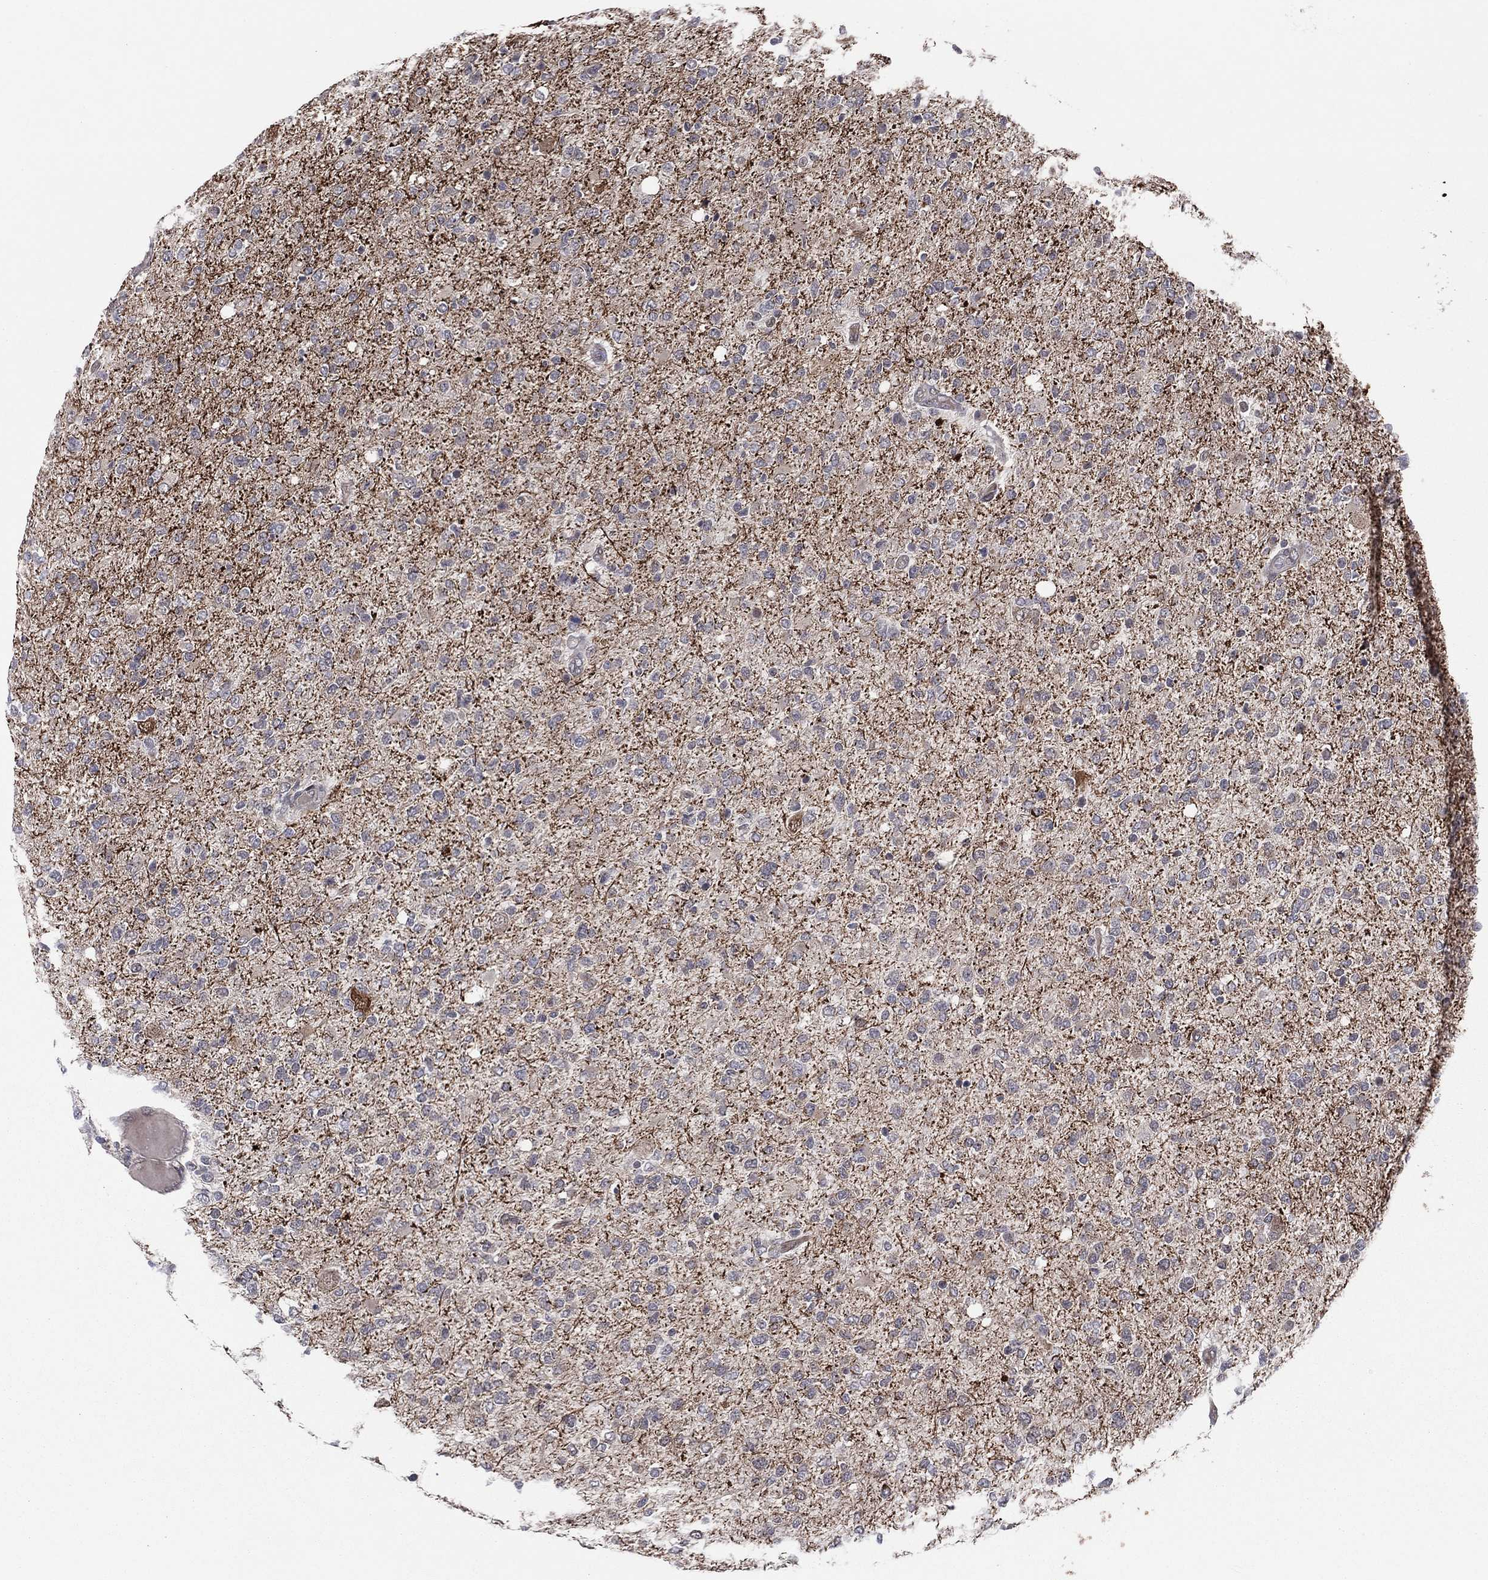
{"staining": {"intensity": "negative", "quantity": "none", "location": "none"}, "tissue": "glioma", "cell_type": "Tumor cells", "image_type": "cancer", "snomed": [{"axis": "morphology", "description": "Glioma, malignant, High grade"}, {"axis": "topography", "description": "Cerebral cortex"}], "caption": "IHC micrograph of neoplastic tissue: glioma stained with DAB (3,3'-diaminobenzidine) displays no significant protein expression in tumor cells. Brightfield microscopy of IHC stained with DAB (brown) and hematoxylin (blue), captured at high magnification.", "gene": "SNCG", "patient": {"sex": "male", "age": 70}}